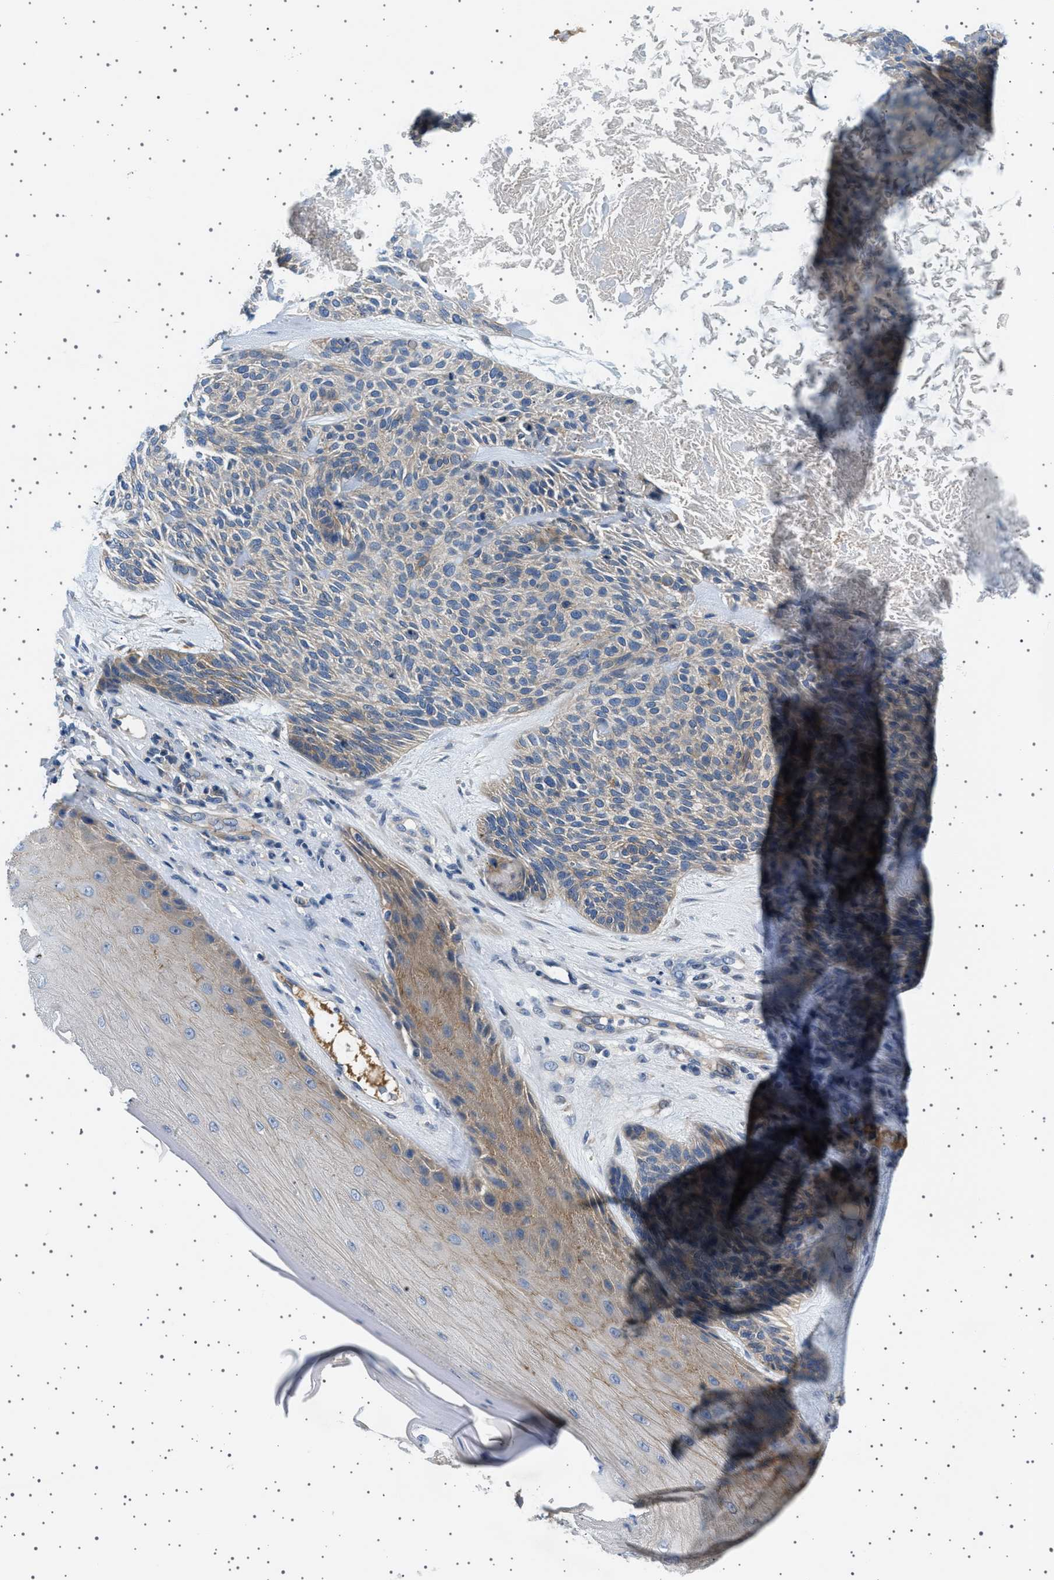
{"staining": {"intensity": "weak", "quantity": "25%-75%", "location": "cytoplasmic/membranous"}, "tissue": "skin cancer", "cell_type": "Tumor cells", "image_type": "cancer", "snomed": [{"axis": "morphology", "description": "Basal cell carcinoma"}, {"axis": "topography", "description": "Skin"}], "caption": "Skin basal cell carcinoma tissue demonstrates weak cytoplasmic/membranous positivity in approximately 25%-75% of tumor cells", "gene": "PLPP6", "patient": {"sex": "male", "age": 55}}